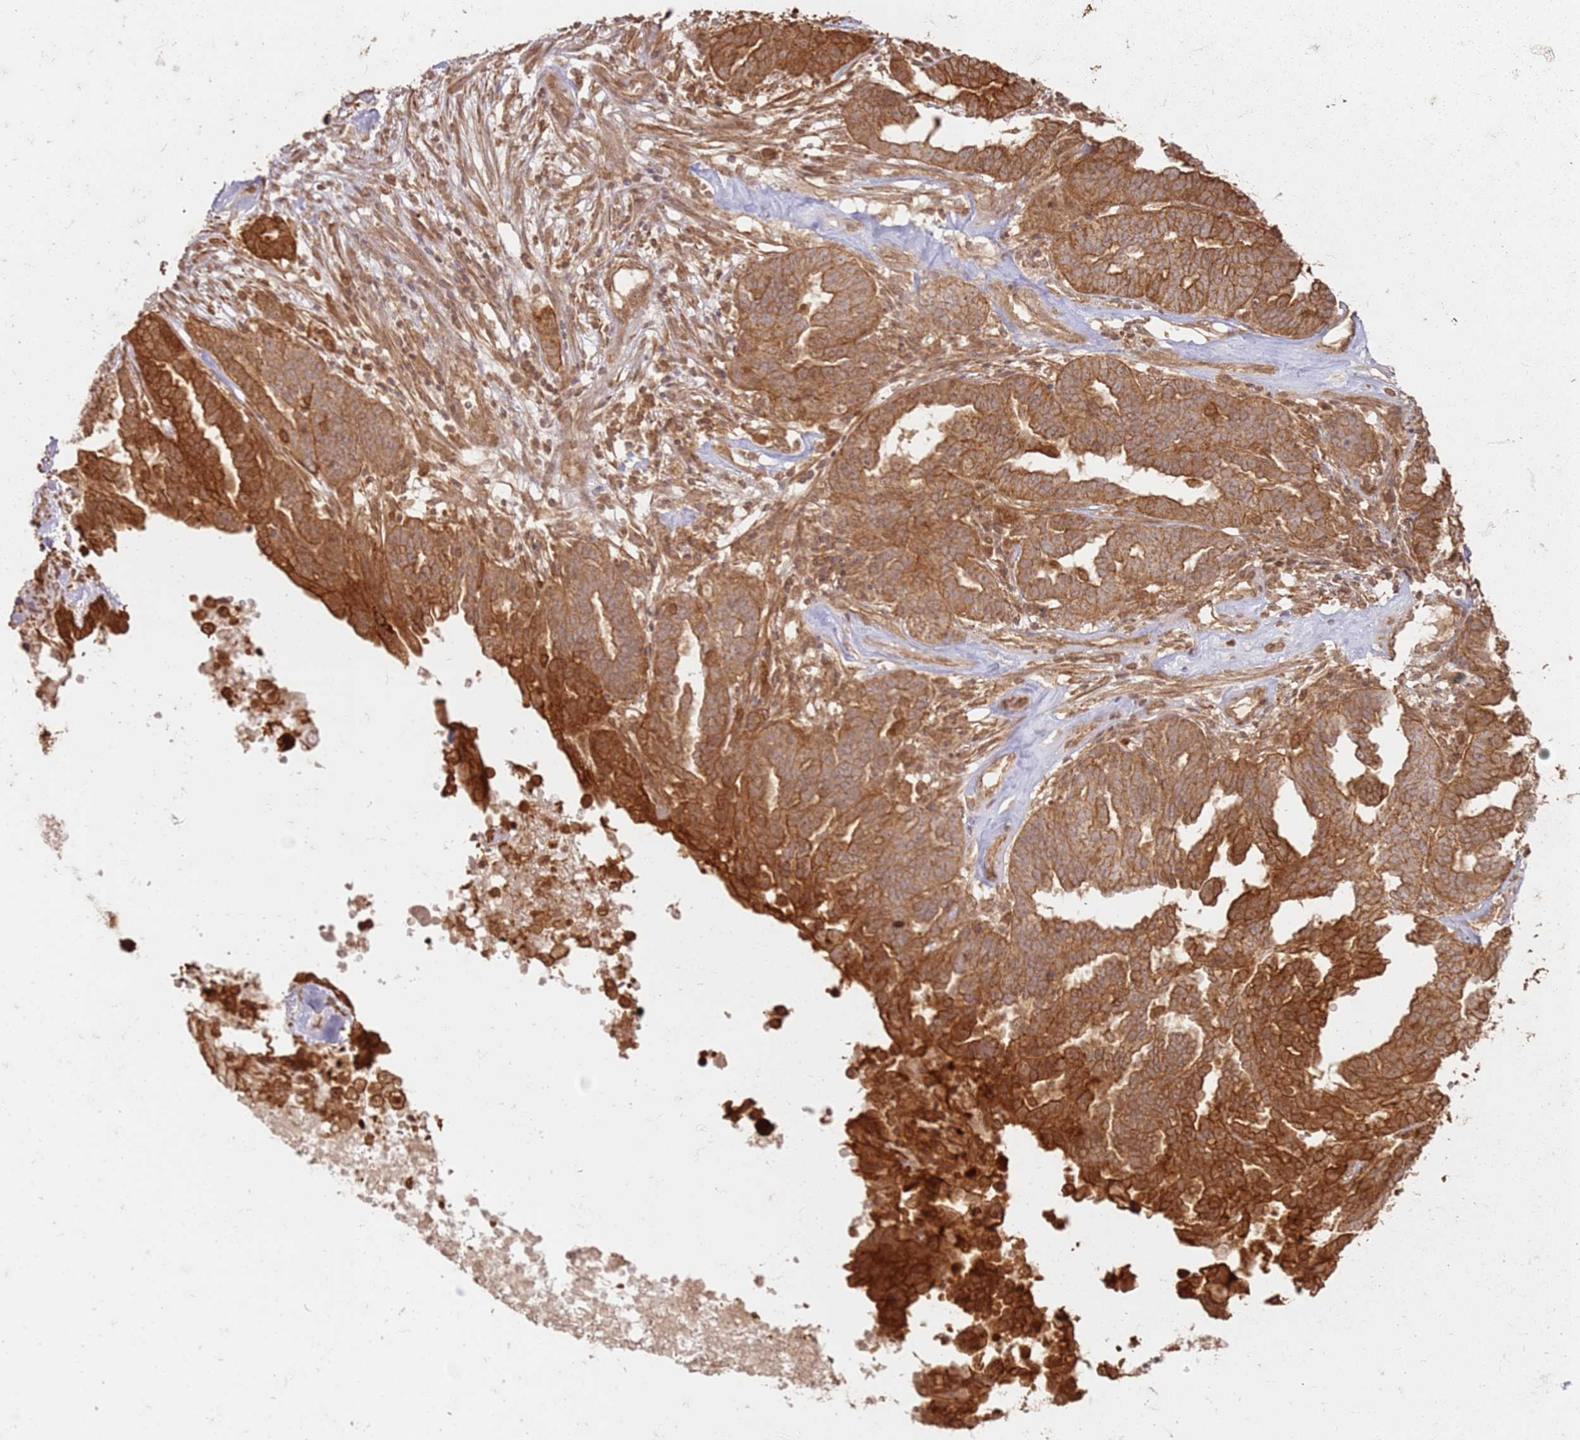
{"staining": {"intensity": "strong", "quantity": ">75%", "location": "cytoplasmic/membranous"}, "tissue": "ovarian cancer", "cell_type": "Tumor cells", "image_type": "cancer", "snomed": [{"axis": "morphology", "description": "Cystadenocarcinoma, serous, NOS"}, {"axis": "topography", "description": "Ovary"}], "caption": "IHC of ovarian cancer (serous cystadenocarcinoma) displays high levels of strong cytoplasmic/membranous positivity in about >75% of tumor cells.", "gene": "ZNF776", "patient": {"sex": "female", "age": 59}}